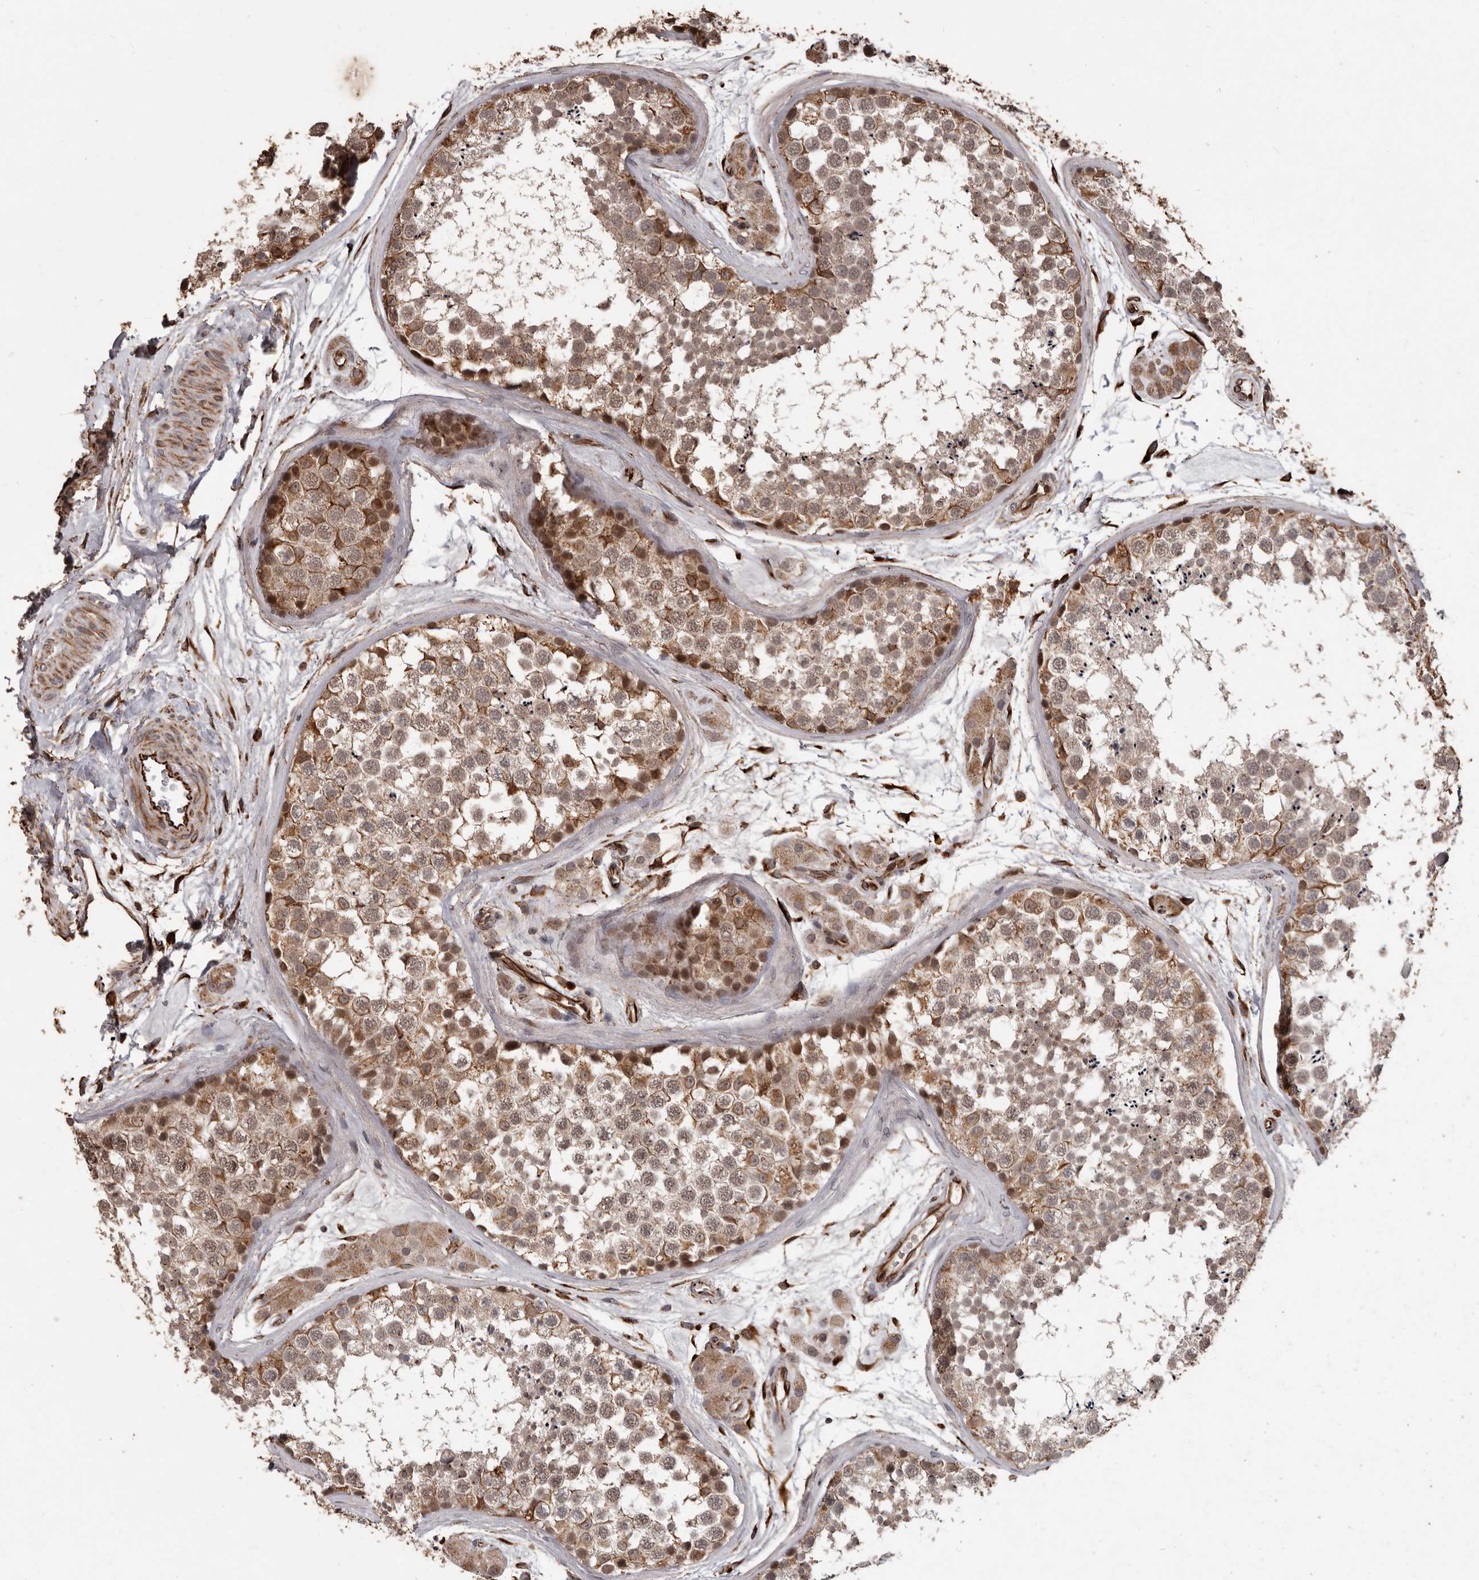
{"staining": {"intensity": "moderate", "quantity": ">75%", "location": "cytoplasmic/membranous,nuclear"}, "tissue": "testis", "cell_type": "Cells in seminiferous ducts", "image_type": "normal", "snomed": [{"axis": "morphology", "description": "Normal tissue, NOS"}, {"axis": "topography", "description": "Testis"}], "caption": "Immunohistochemistry image of unremarkable human testis stained for a protein (brown), which demonstrates medium levels of moderate cytoplasmic/membranous,nuclear positivity in about >75% of cells in seminiferous ducts.", "gene": "BRAT1", "patient": {"sex": "male", "age": 56}}